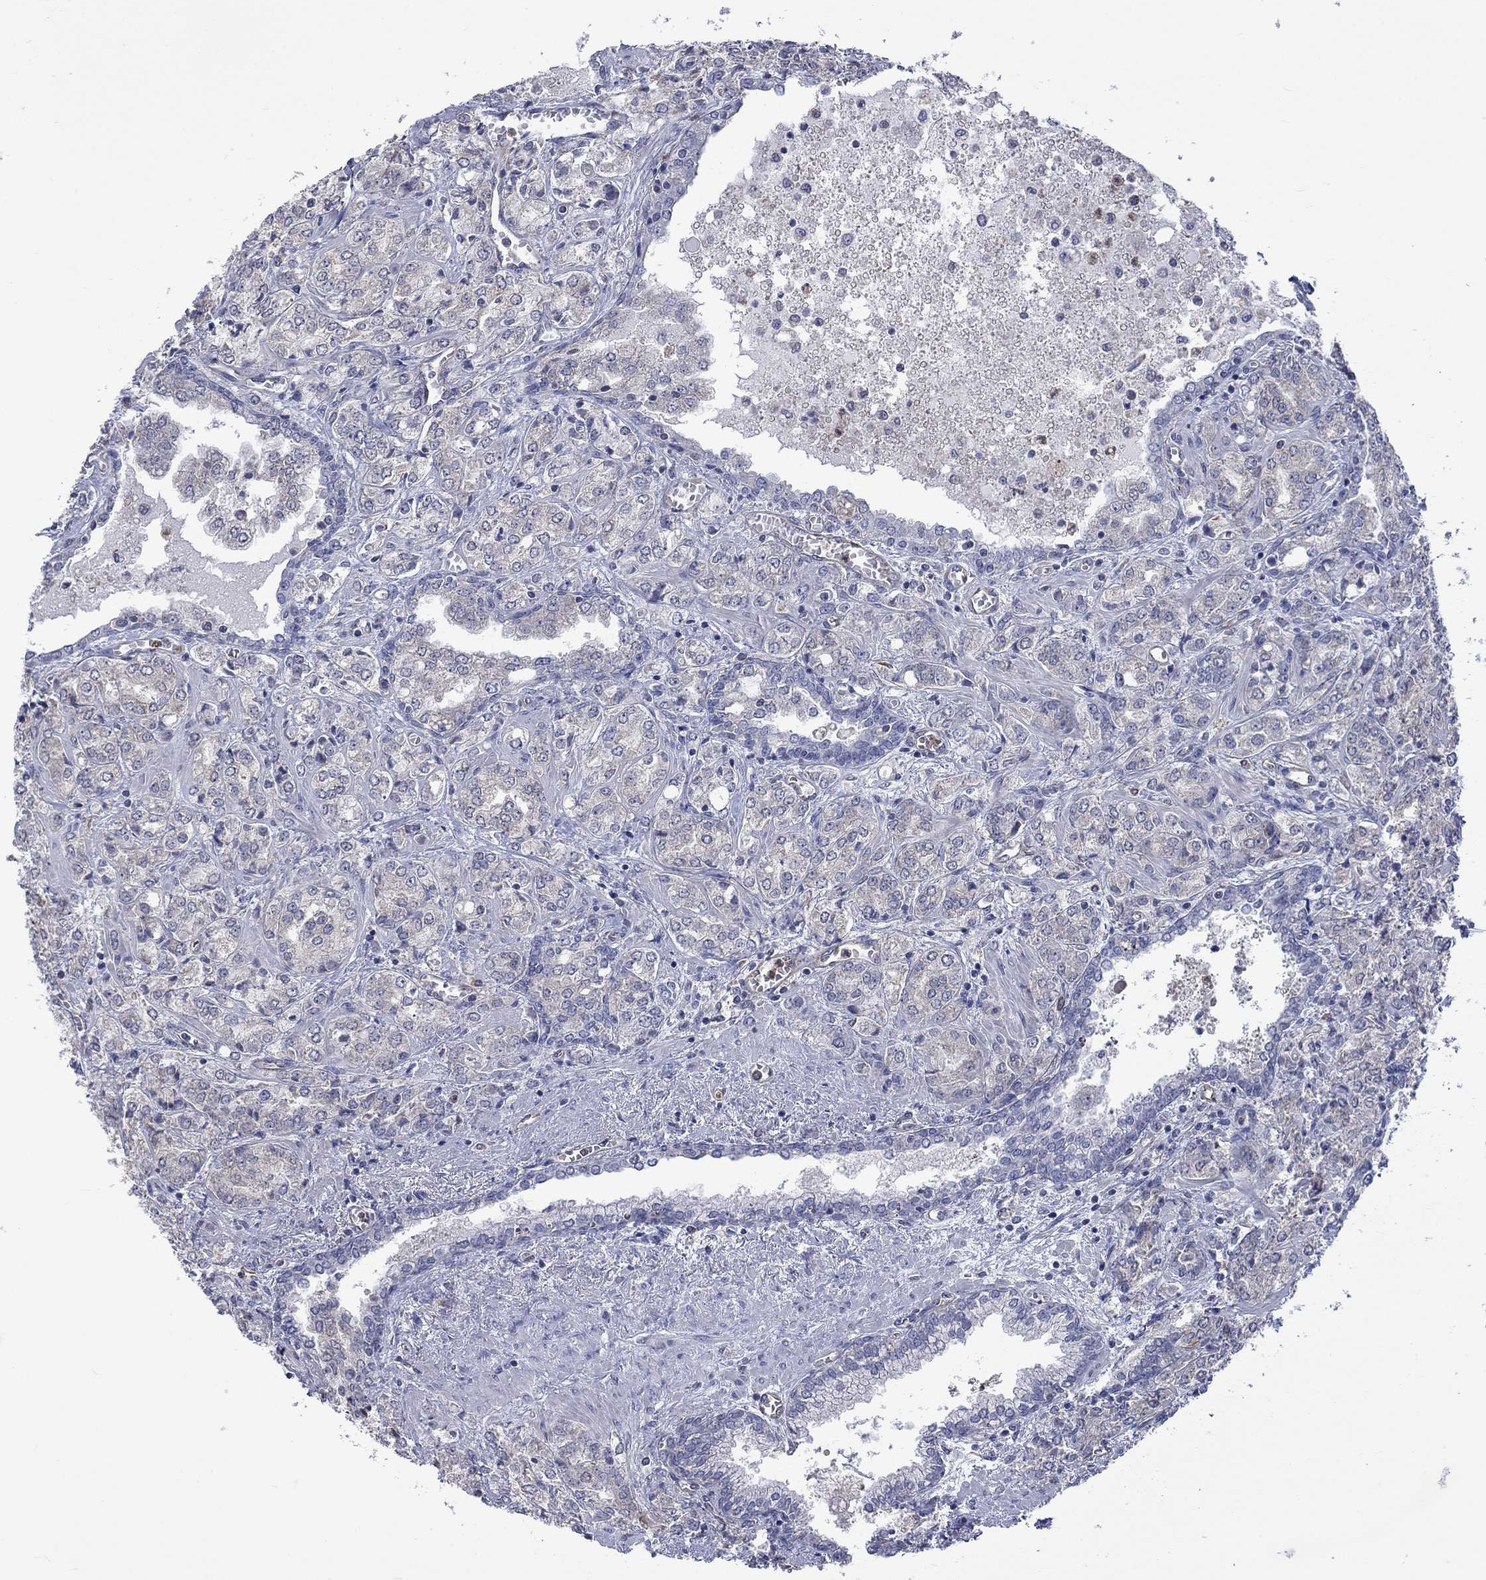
{"staining": {"intensity": "negative", "quantity": "none", "location": "none"}, "tissue": "prostate cancer", "cell_type": "Tumor cells", "image_type": "cancer", "snomed": [{"axis": "morphology", "description": "Adenocarcinoma, NOS"}, {"axis": "topography", "description": "Prostate and seminal vesicle, NOS"}, {"axis": "topography", "description": "Prostate"}], "caption": "Tumor cells show no significant positivity in adenocarcinoma (prostate).", "gene": "CAMKK2", "patient": {"sex": "male", "age": 62}}